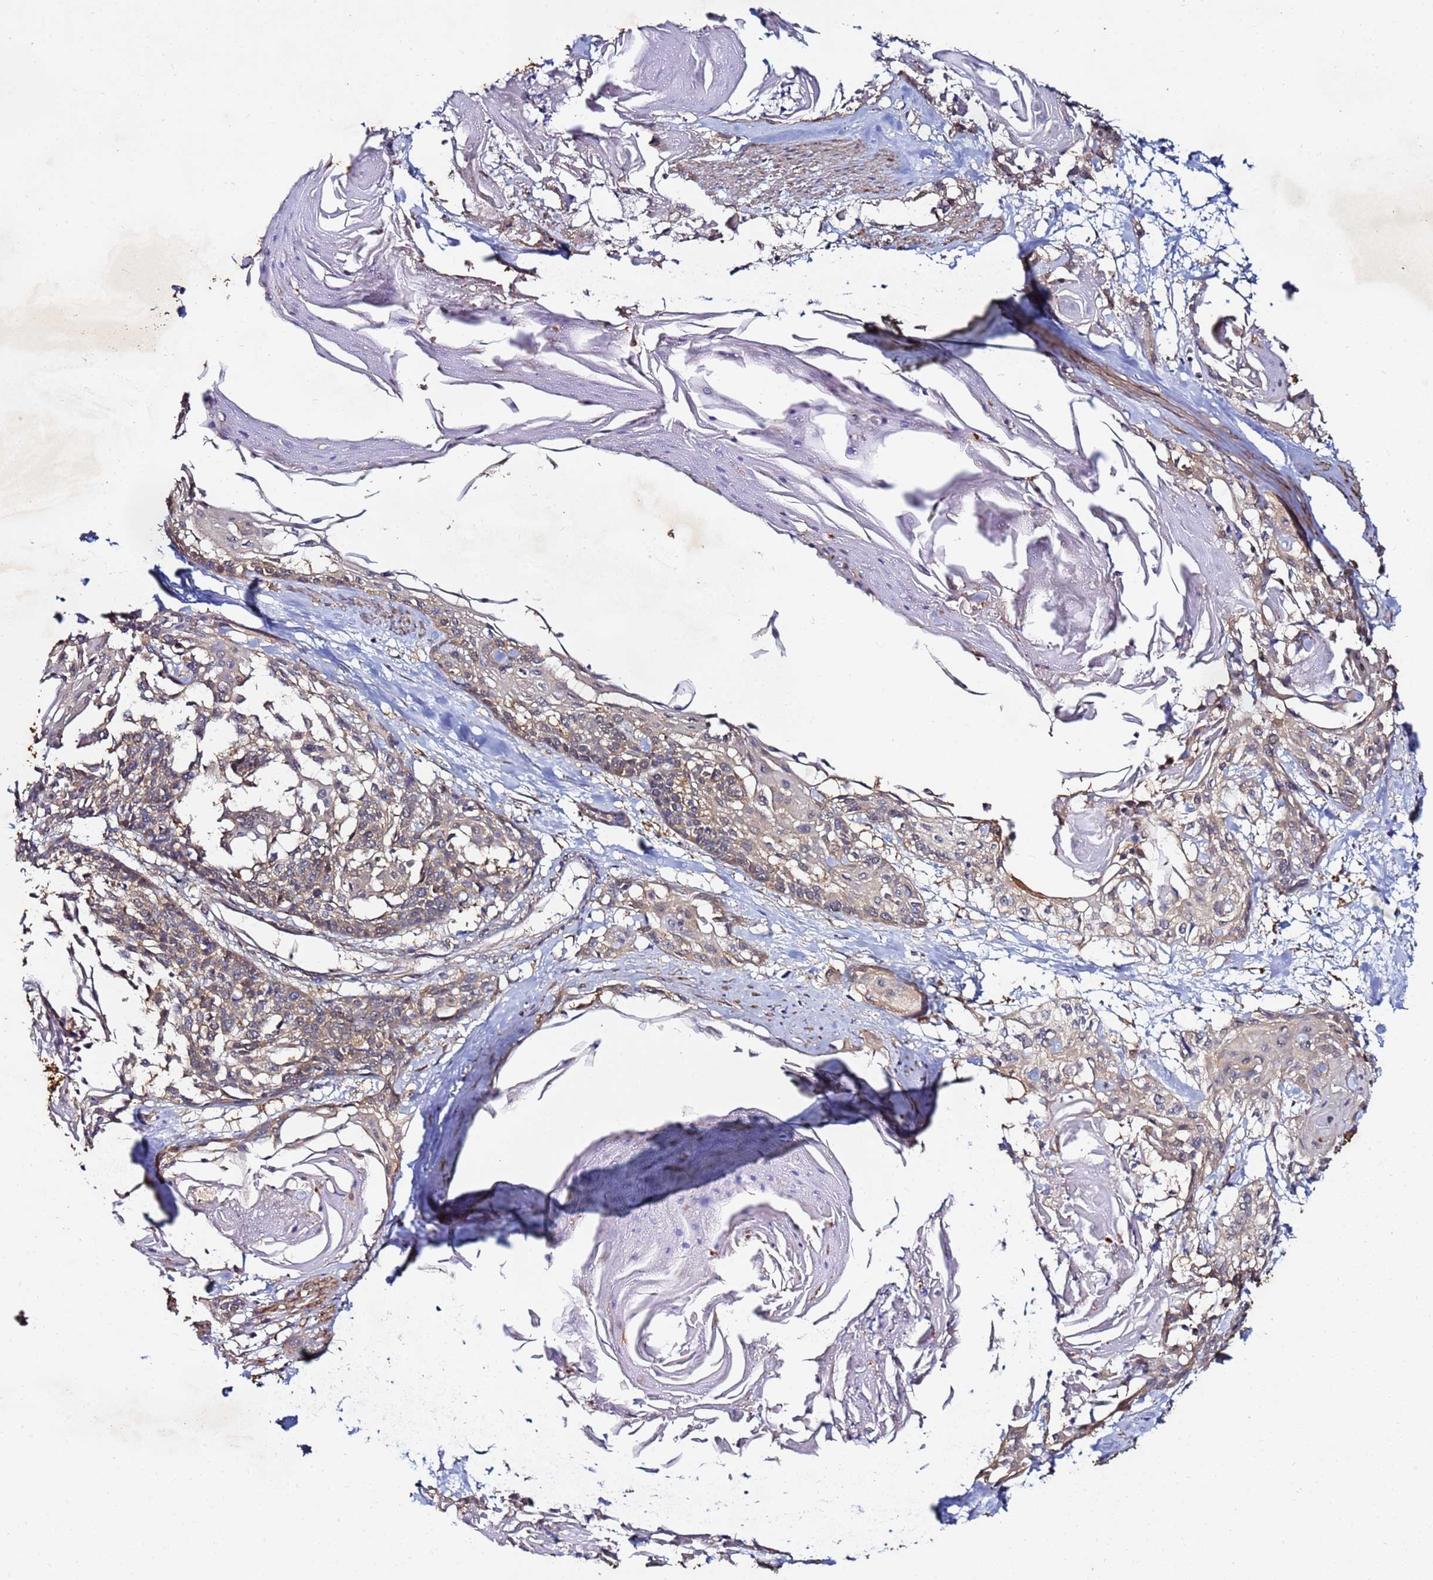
{"staining": {"intensity": "weak", "quantity": ">75%", "location": "cytoplasmic/membranous"}, "tissue": "cervical cancer", "cell_type": "Tumor cells", "image_type": "cancer", "snomed": [{"axis": "morphology", "description": "Squamous cell carcinoma, NOS"}, {"axis": "topography", "description": "Cervix"}], "caption": "Immunohistochemistry staining of cervical cancer (squamous cell carcinoma), which exhibits low levels of weak cytoplasmic/membranous positivity in approximately >75% of tumor cells indicating weak cytoplasmic/membranous protein staining. The staining was performed using DAB (3,3'-diaminobenzidine) (brown) for protein detection and nuclei were counterstained in hematoxylin (blue).", "gene": "NAXE", "patient": {"sex": "female", "age": 57}}